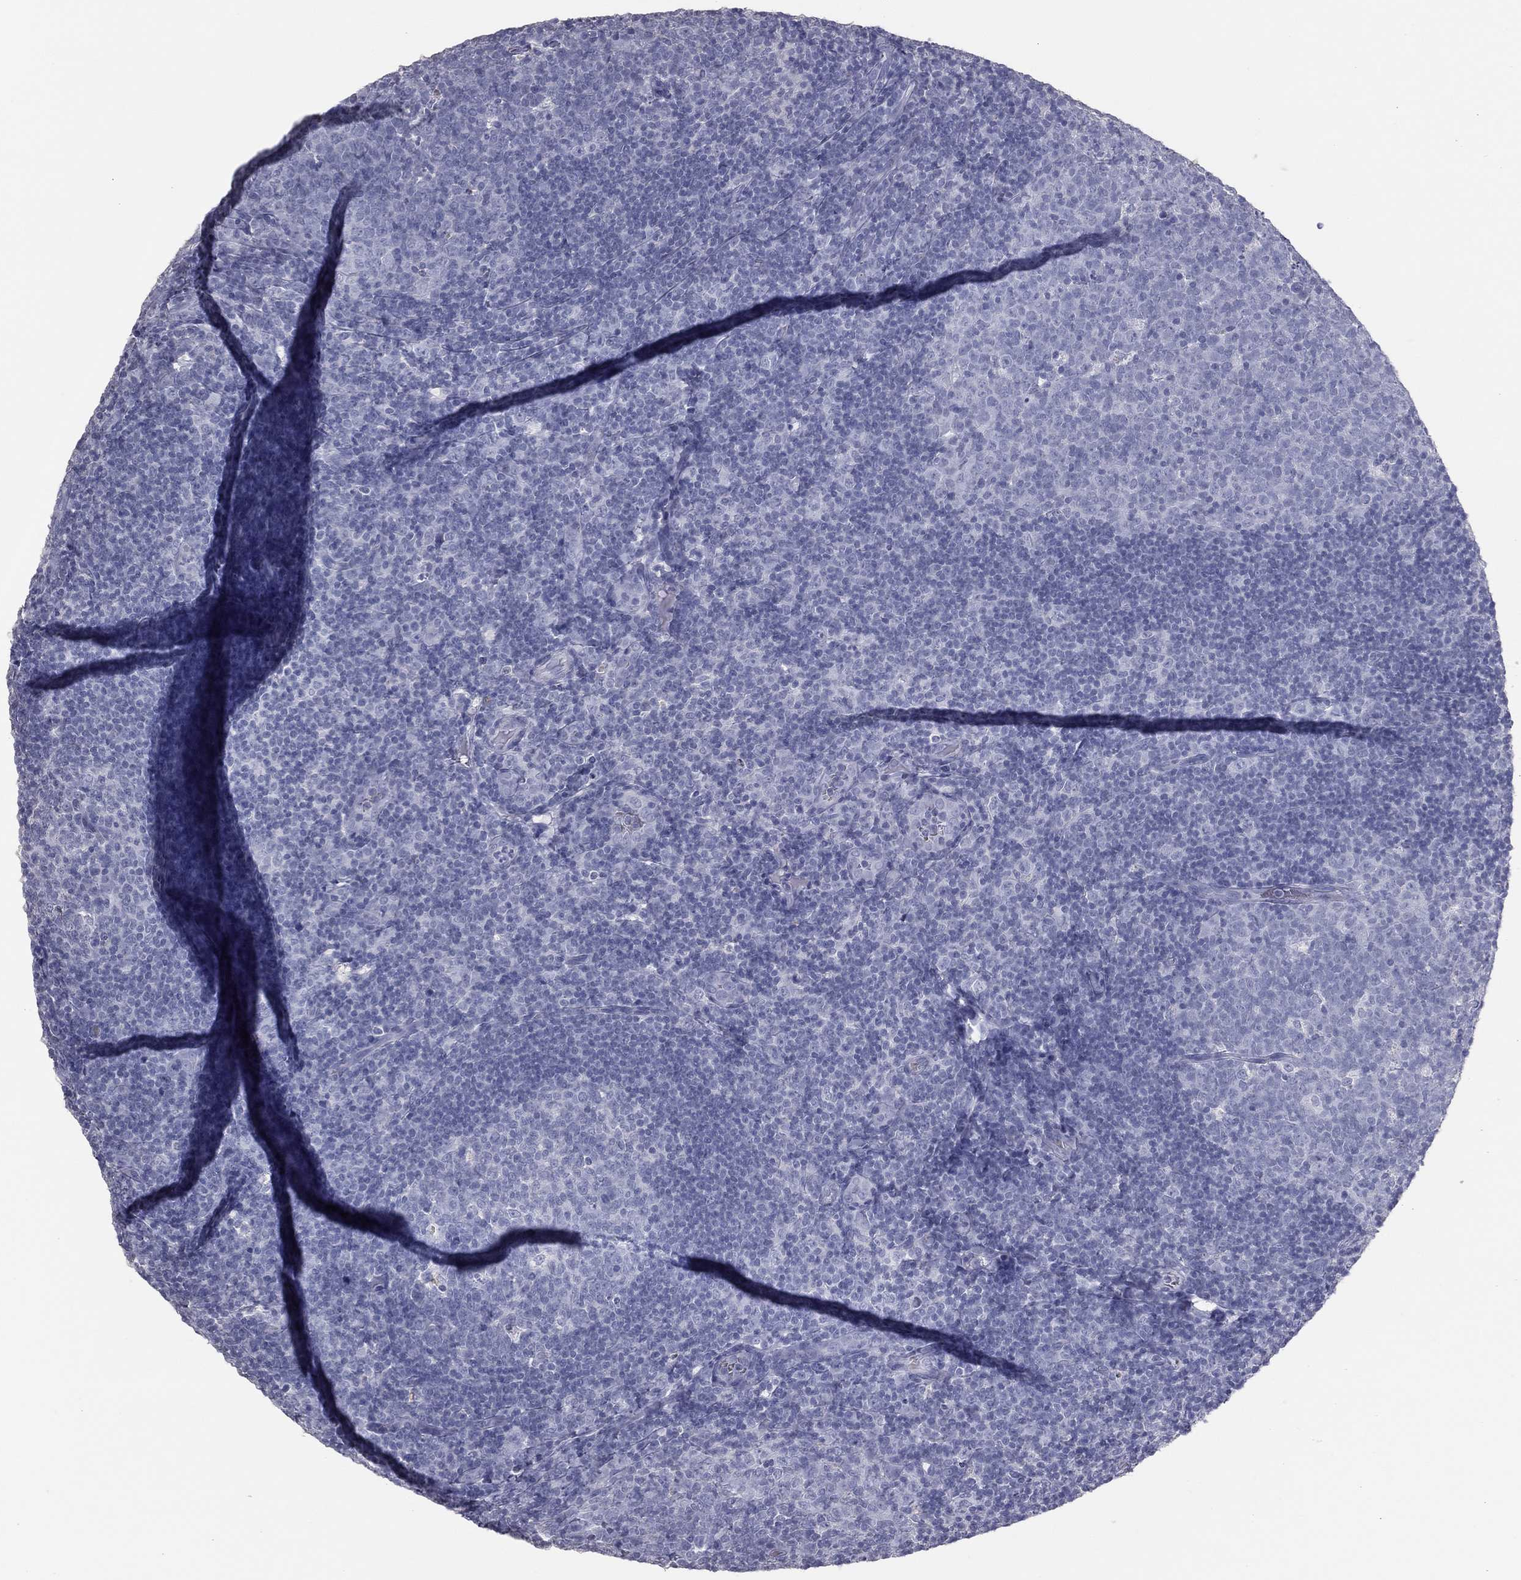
{"staining": {"intensity": "negative", "quantity": "none", "location": "none"}, "tissue": "tonsil", "cell_type": "Germinal center cells", "image_type": "normal", "snomed": [{"axis": "morphology", "description": "Normal tissue, NOS"}, {"axis": "topography", "description": "Tonsil"}], "caption": "The immunohistochemistry (IHC) image has no significant expression in germinal center cells of tonsil.", "gene": "ESX1", "patient": {"sex": "female", "age": 5}}